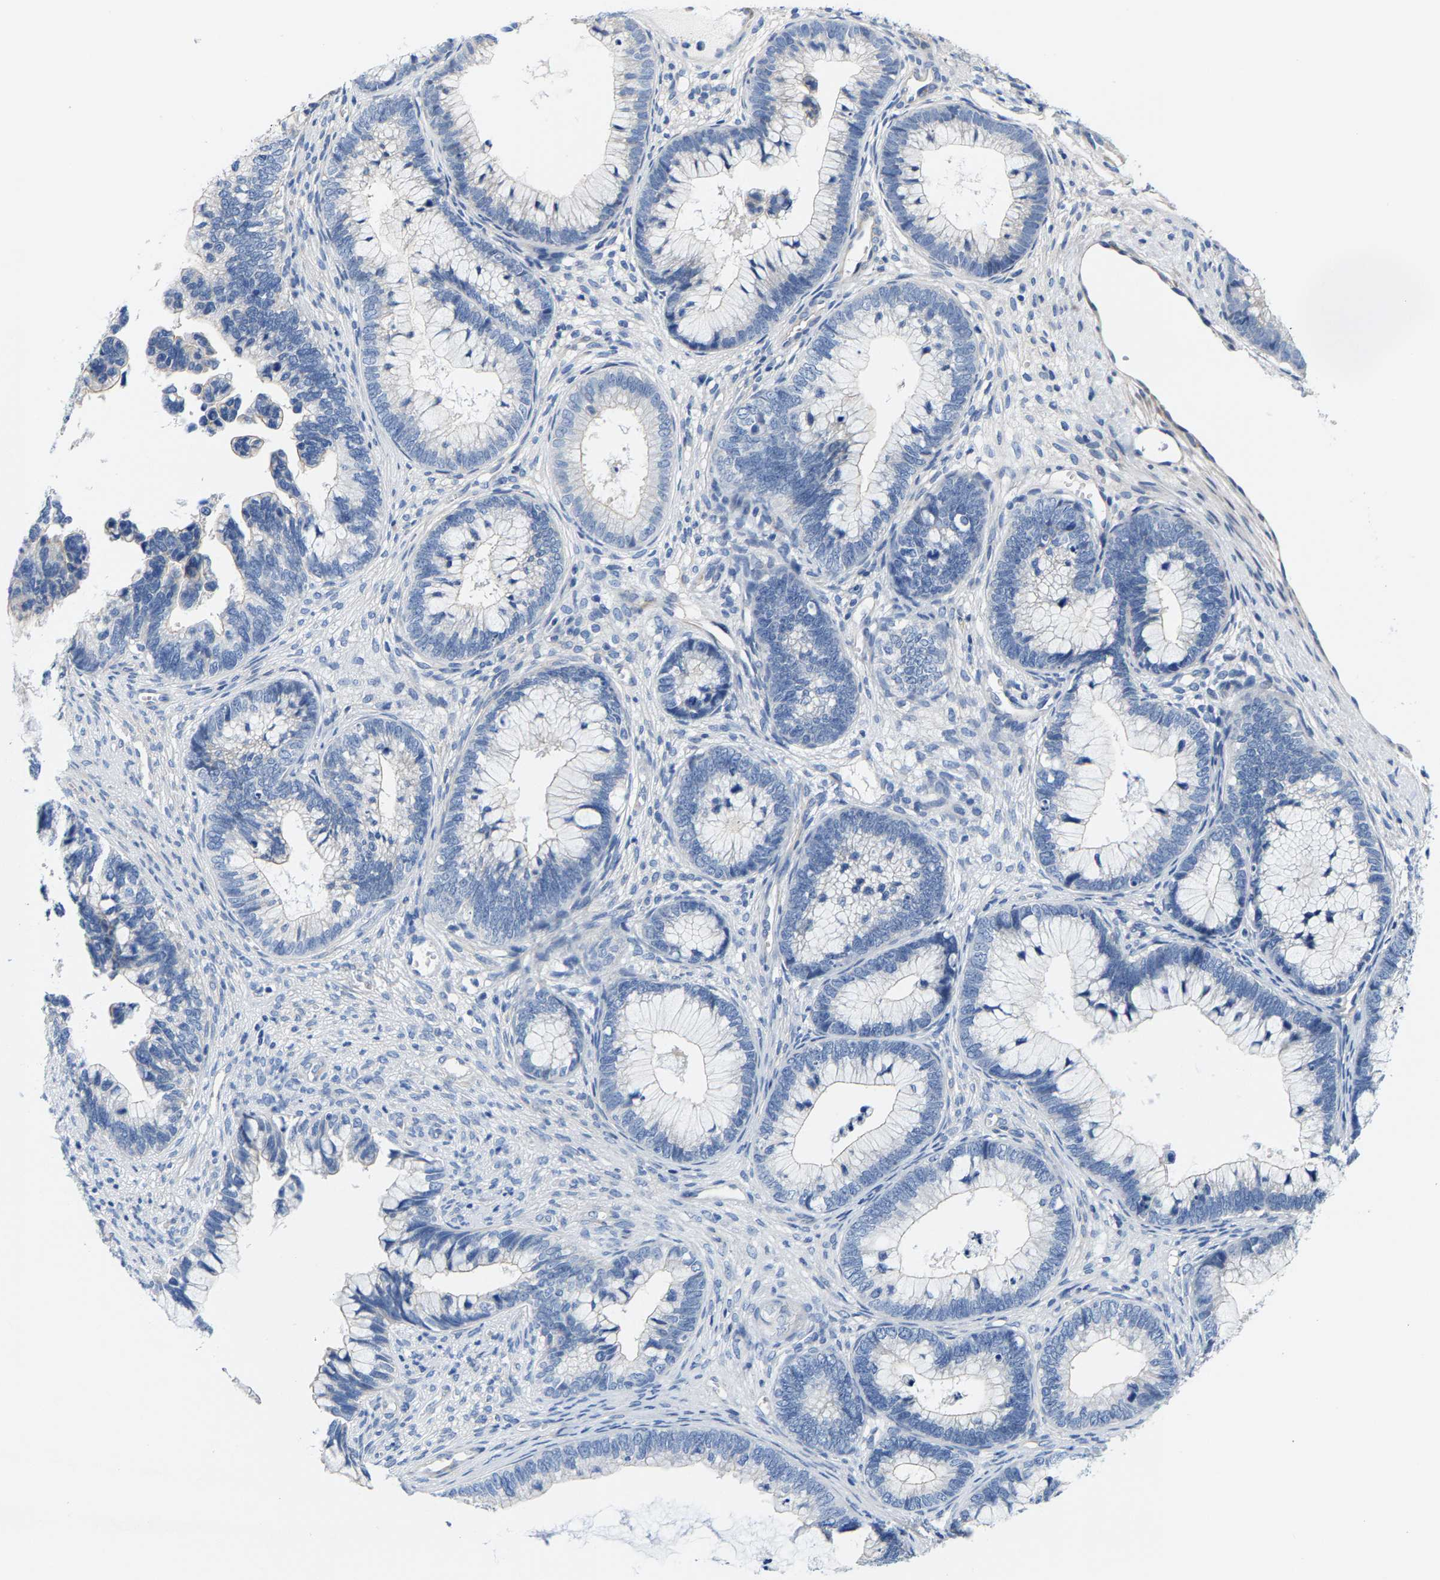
{"staining": {"intensity": "negative", "quantity": "none", "location": "none"}, "tissue": "cervical cancer", "cell_type": "Tumor cells", "image_type": "cancer", "snomed": [{"axis": "morphology", "description": "Adenocarcinoma, NOS"}, {"axis": "topography", "description": "Cervix"}], "caption": "Immunohistochemistry (IHC) photomicrograph of neoplastic tissue: cervical adenocarcinoma stained with DAB shows no significant protein positivity in tumor cells.", "gene": "DSCAM", "patient": {"sex": "female", "age": 44}}